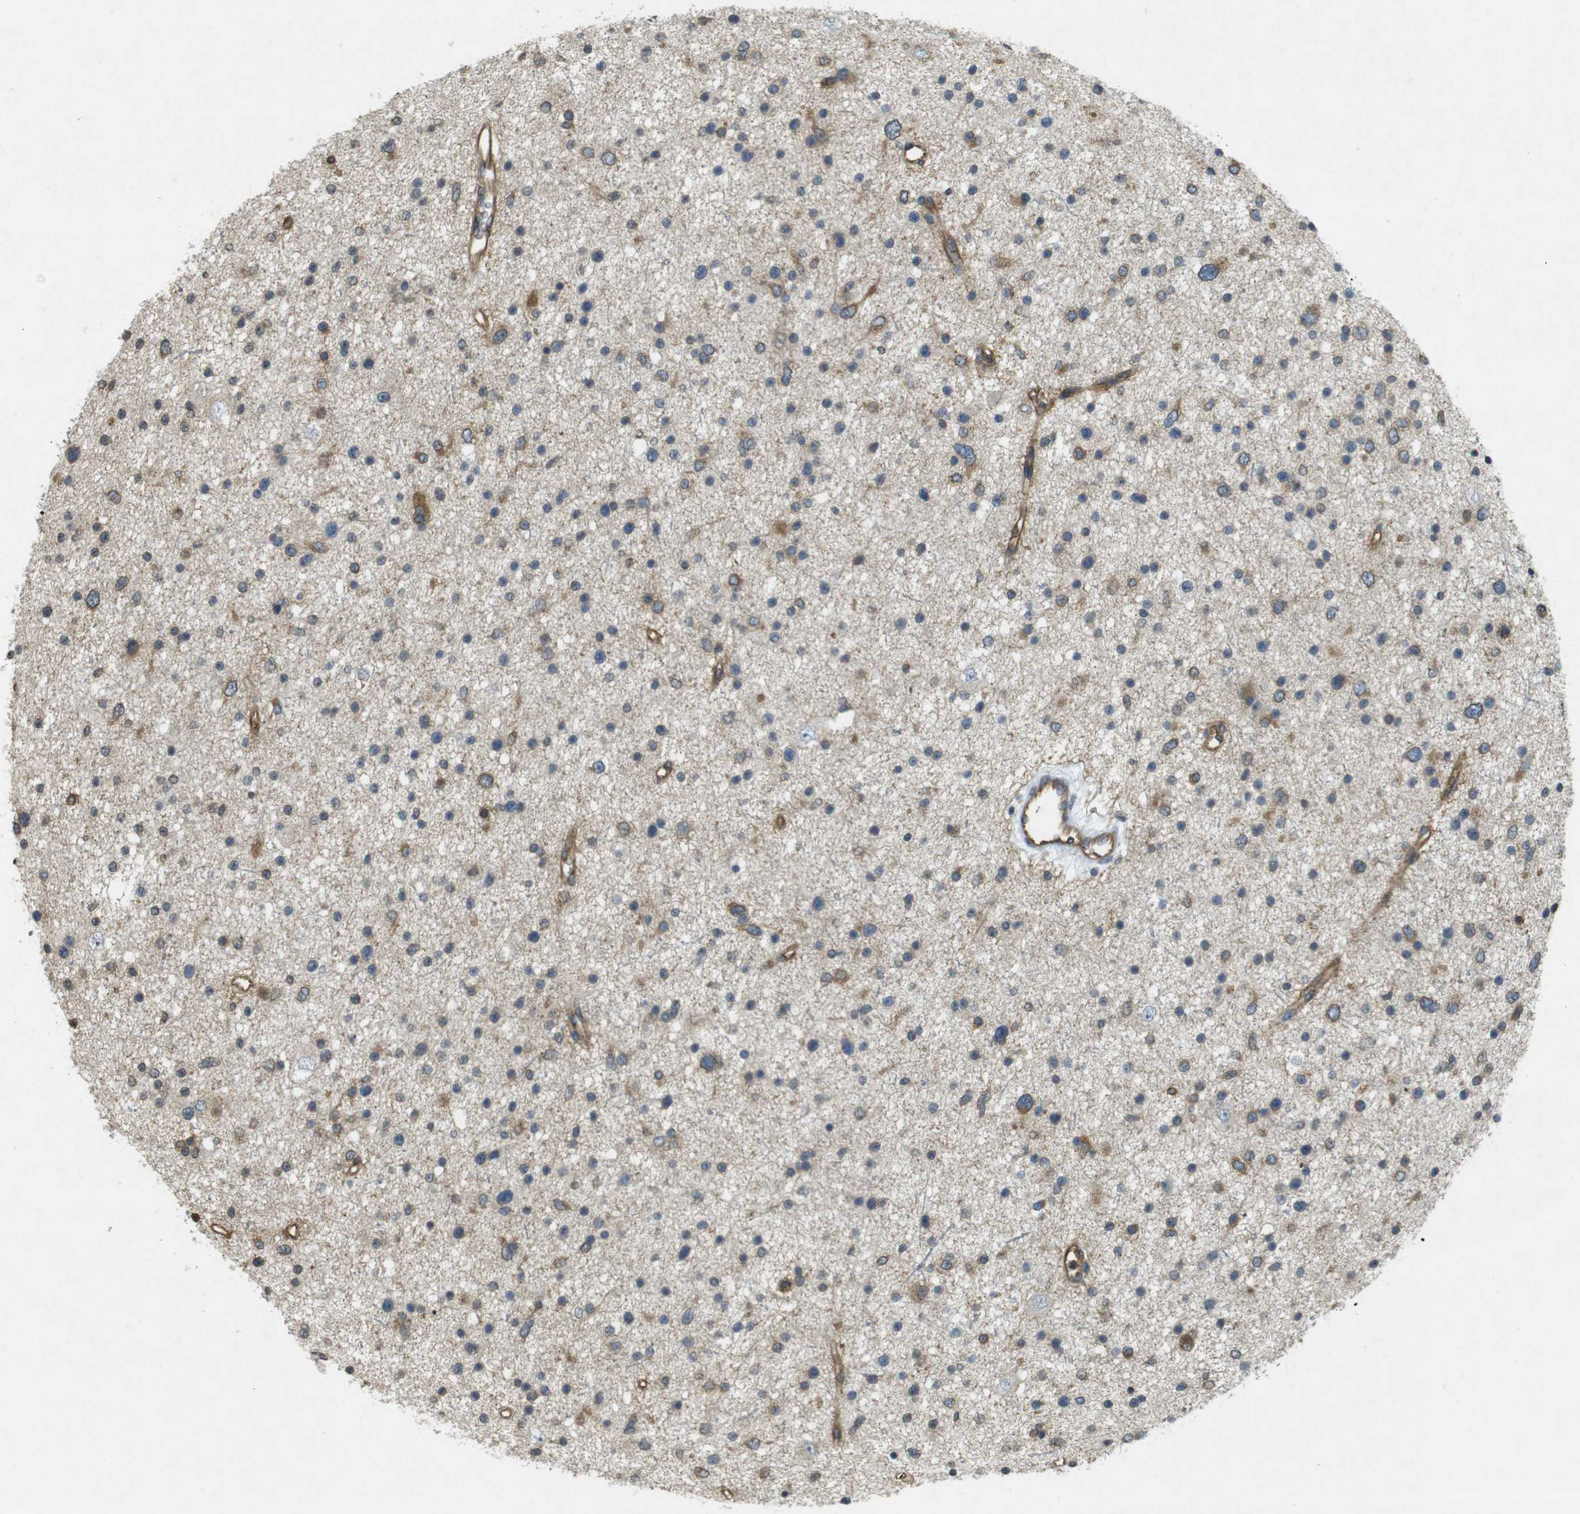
{"staining": {"intensity": "moderate", "quantity": ">75%", "location": "cytoplasmic/membranous"}, "tissue": "glioma", "cell_type": "Tumor cells", "image_type": "cancer", "snomed": [{"axis": "morphology", "description": "Glioma, malignant, Low grade"}, {"axis": "topography", "description": "Brain"}], "caption": "Immunohistochemistry (IHC) staining of glioma, which shows medium levels of moderate cytoplasmic/membranous expression in about >75% of tumor cells indicating moderate cytoplasmic/membranous protein positivity. The staining was performed using DAB (brown) for protein detection and nuclei were counterstained in hematoxylin (blue).", "gene": "KIF5B", "patient": {"sex": "female", "age": 37}}